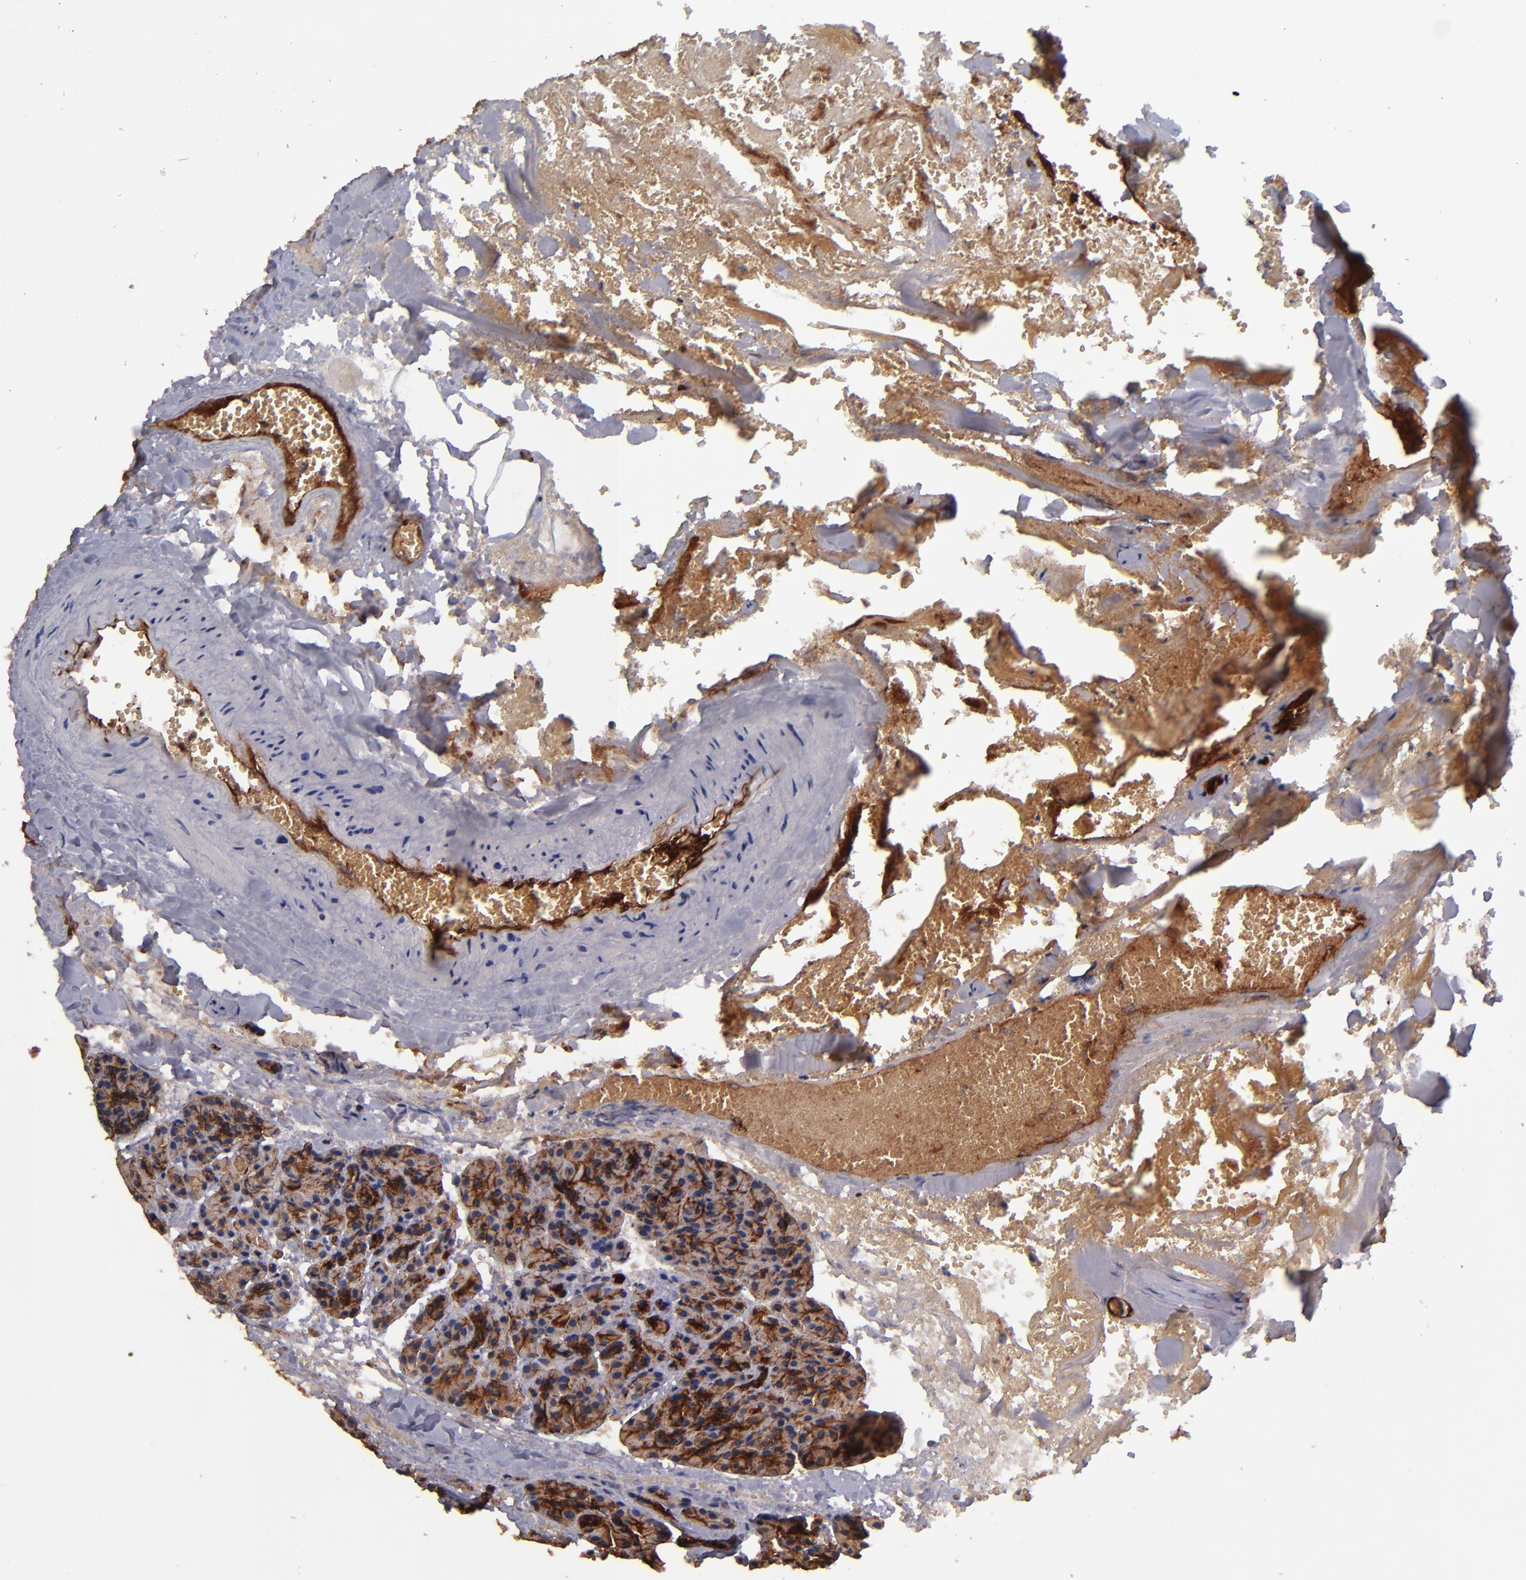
{"staining": {"intensity": "moderate", "quantity": ">75%", "location": "cytoplasmic/membranous"}, "tissue": "carcinoid", "cell_type": "Tumor cells", "image_type": "cancer", "snomed": [{"axis": "morphology", "description": "Normal tissue, NOS"}, {"axis": "morphology", "description": "Carcinoid, malignant, NOS"}, {"axis": "topography", "description": "Pancreas"}], "caption": "Brown immunohistochemical staining in carcinoid exhibits moderate cytoplasmic/membranous expression in about >75% of tumor cells.", "gene": "CLDN5", "patient": {"sex": "female", "age": 35}}